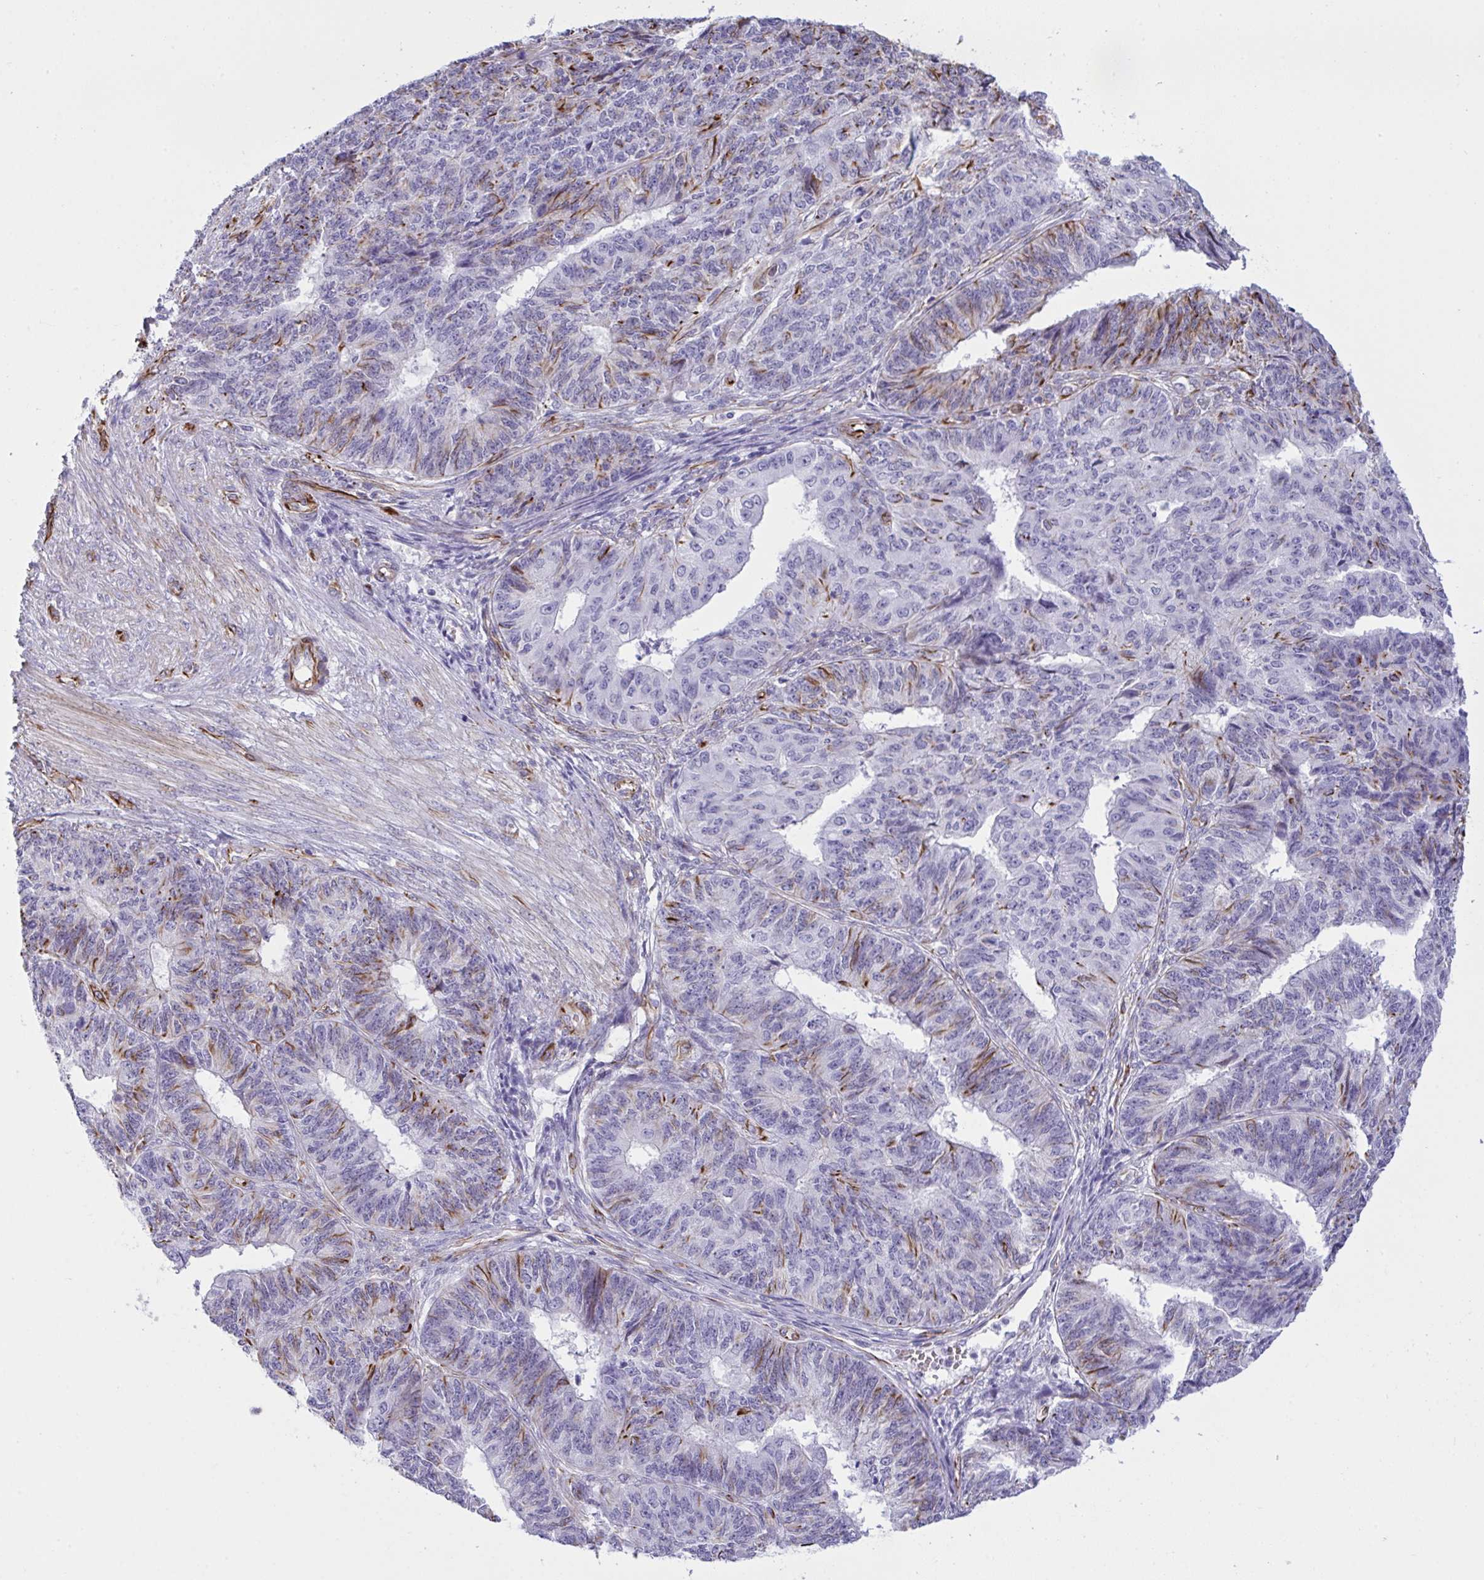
{"staining": {"intensity": "moderate", "quantity": "<25%", "location": "cytoplasmic/membranous"}, "tissue": "endometrial cancer", "cell_type": "Tumor cells", "image_type": "cancer", "snomed": [{"axis": "morphology", "description": "Adenocarcinoma, NOS"}, {"axis": "topography", "description": "Endometrium"}], "caption": "IHC histopathology image of human endometrial cancer stained for a protein (brown), which reveals low levels of moderate cytoplasmic/membranous positivity in about <25% of tumor cells.", "gene": "SLC35B1", "patient": {"sex": "female", "age": 32}}